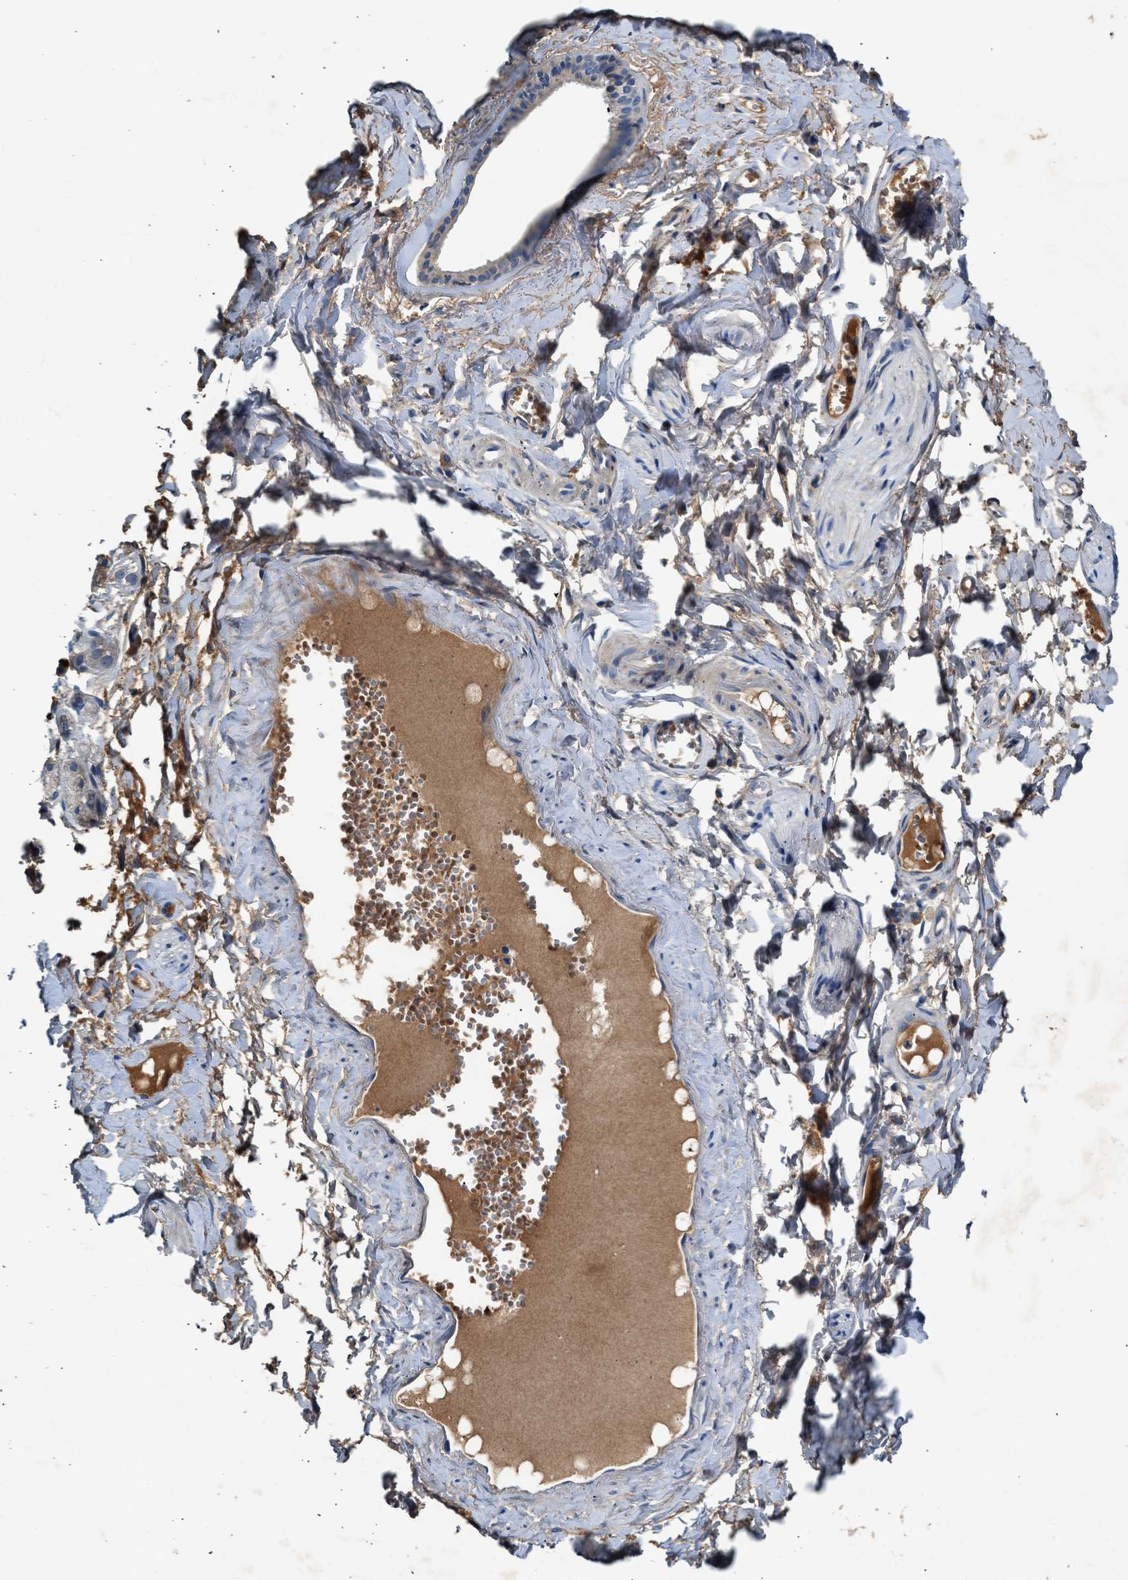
{"staining": {"intensity": "negative", "quantity": "none", "location": "none"}, "tissue": "adipose tissue", "cell_type": "Adipocytes", "image_type": "normal", "snomed": [{"axis": "morphology", "description": "Normal tissue, NOS"}, {"axis": "morphology", "description": "Inflammation, NOS"}, {"axis": "topography", "description": "Salivary gland"}, {"axis": "topography", "description": "Peripheral nerve tissue"}], "caption": "IHC of benign human adipose tissue demonstrates no staining in adipocytes.", "gene": "RWDD2B", "patient": {"sex": "female", "age": 75}}